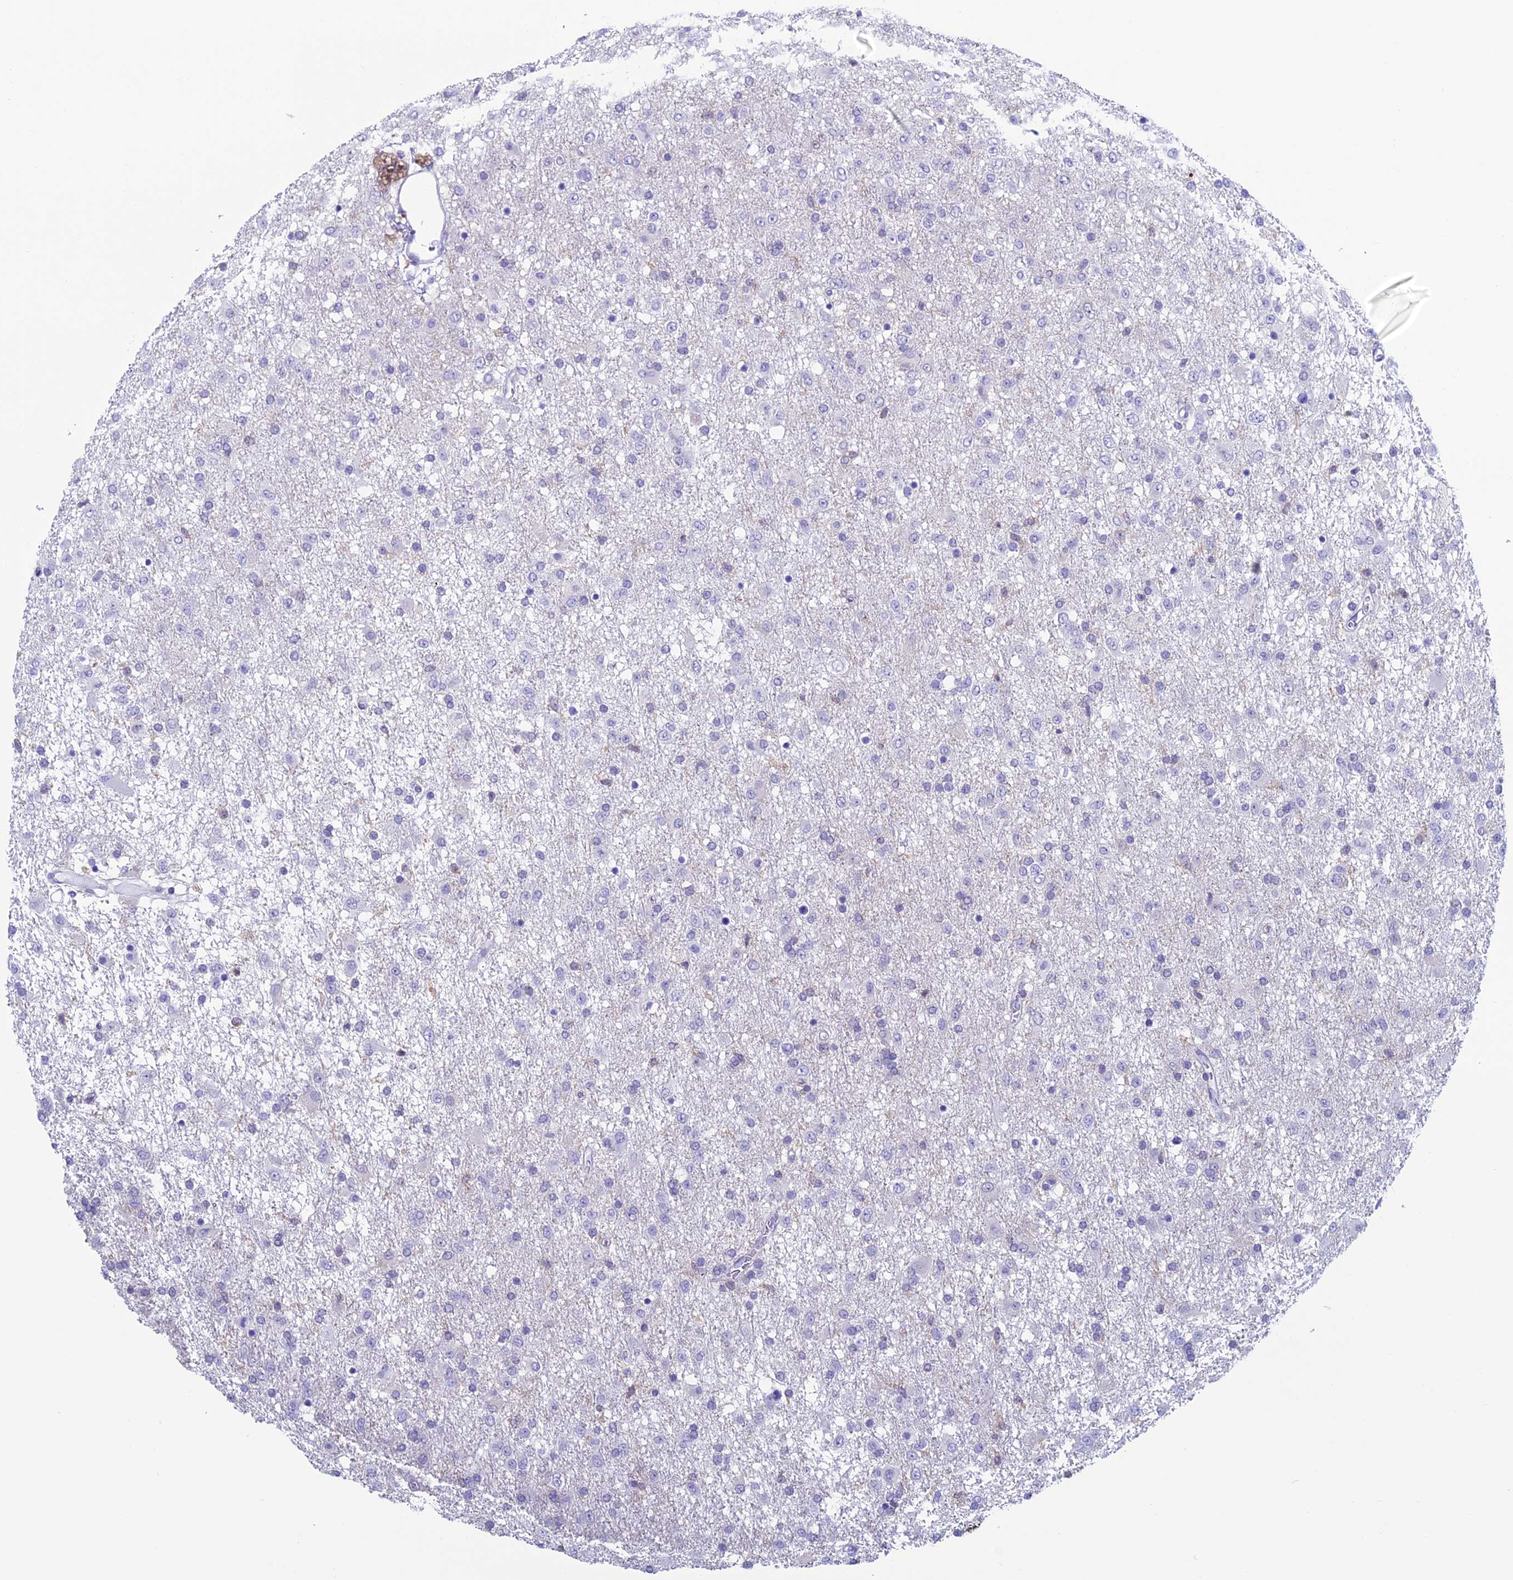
{"staining": {"intensity": "negative", "quantity": "none", "location": "none"}, "tissue": "glioma", "cell_type": "Tumor cells", "image_type": "cancer", "snomed": [{"axis": "morphology", "description": "Glioma, malignant, Low grade"}, {"axis": "topography", "description": "Brain"}], "caption": "Tumor cells show no significant staining in low-grade glioma (malignant).", "gene": "KCNK17", "patient": {"sex": "male", "age": 65}}